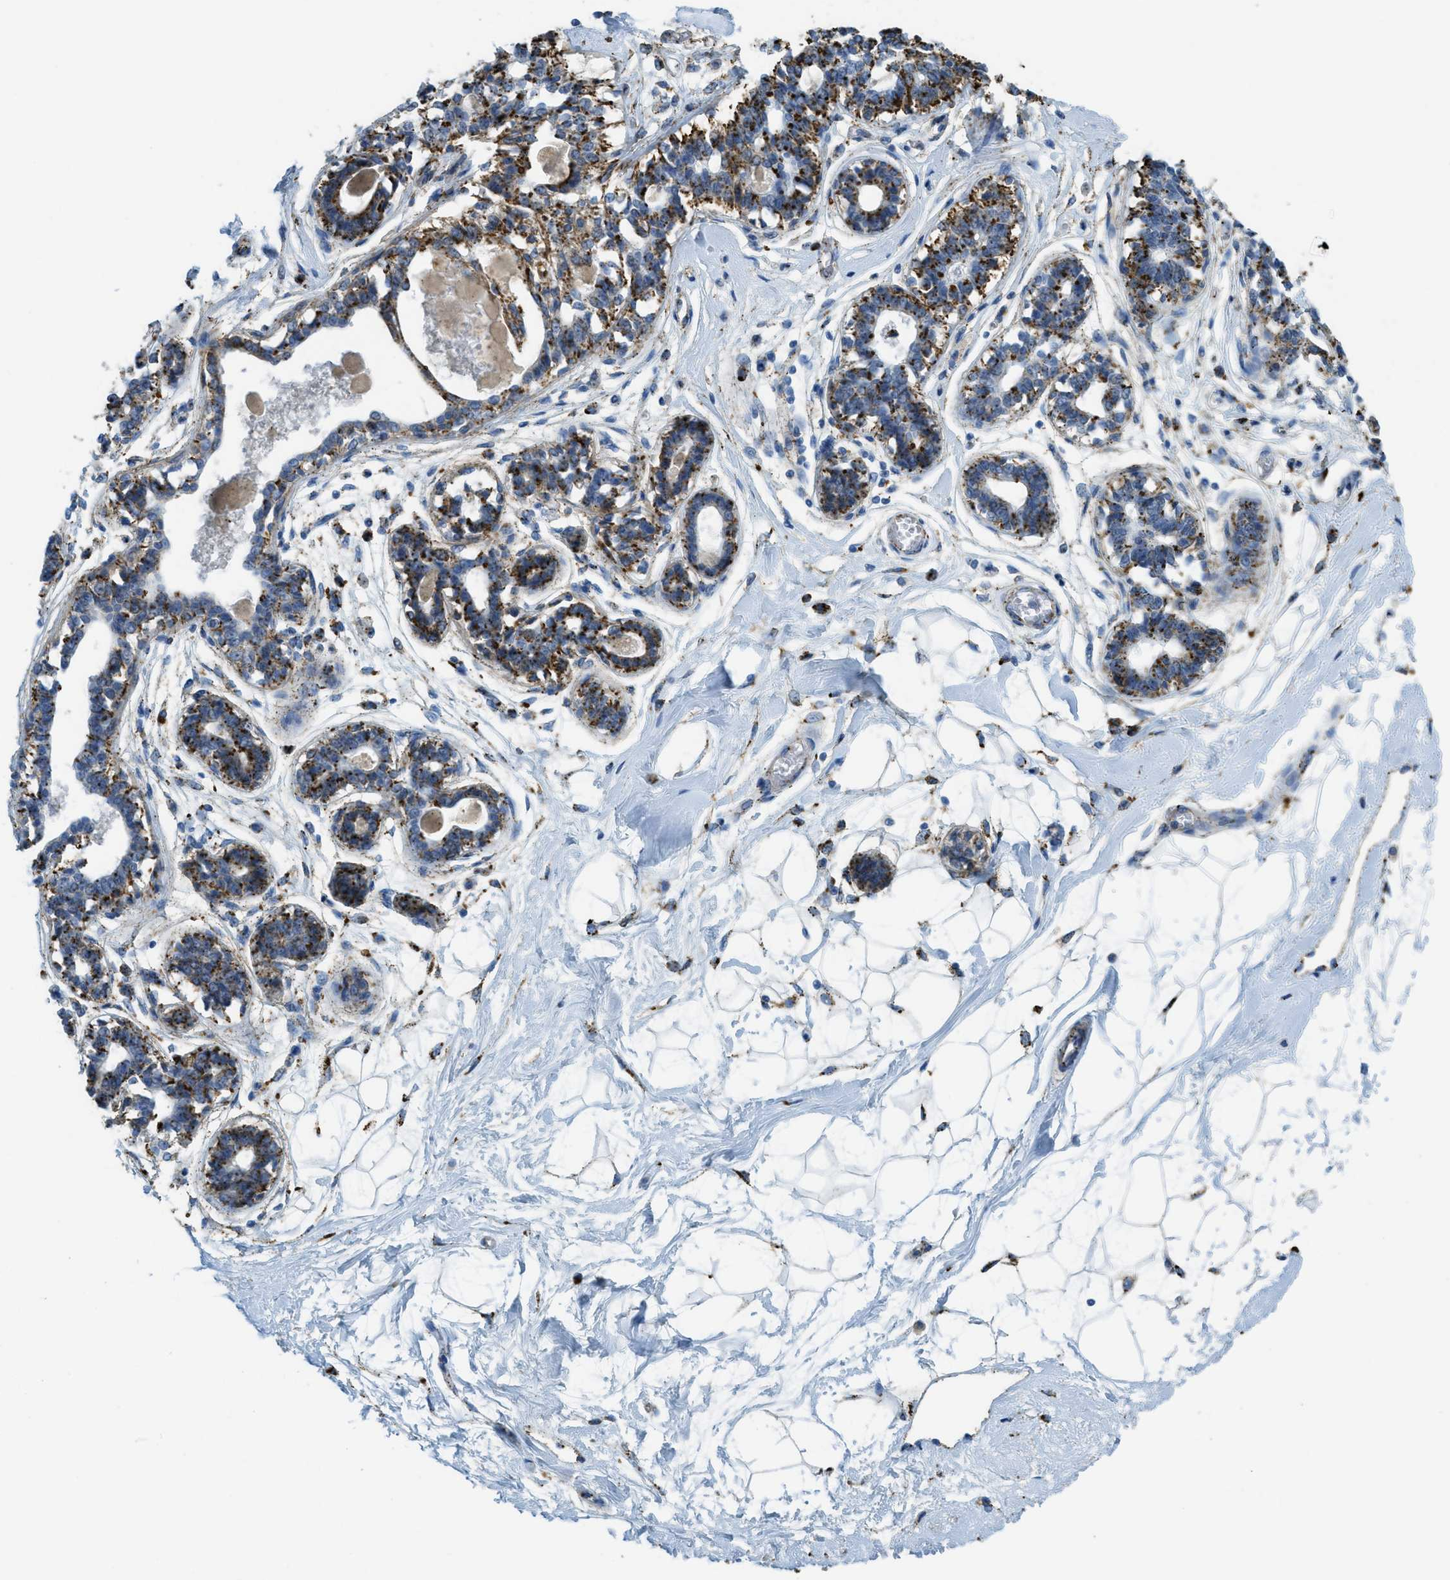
{"staining": {"intensity": "moderate", "quantity": ">75%", "location": "cytoplasmic/membranous"}, "tissue": "breast", "cell_type": "Adipocytes", "image_type": "normal", "snomed": [{"axis": "morphology", "description": "Normal tissue, NOS"}, {"axis": "topography", "description": "Breast"}], "caption": "Brown immunohistochemical staining in benign human breast reveals moderate cytoplasmic/membranous positivity in approximately >75% of adipocytes.", "gene": "SCARB2", "patient": {"sex": "female", "age": 45}}